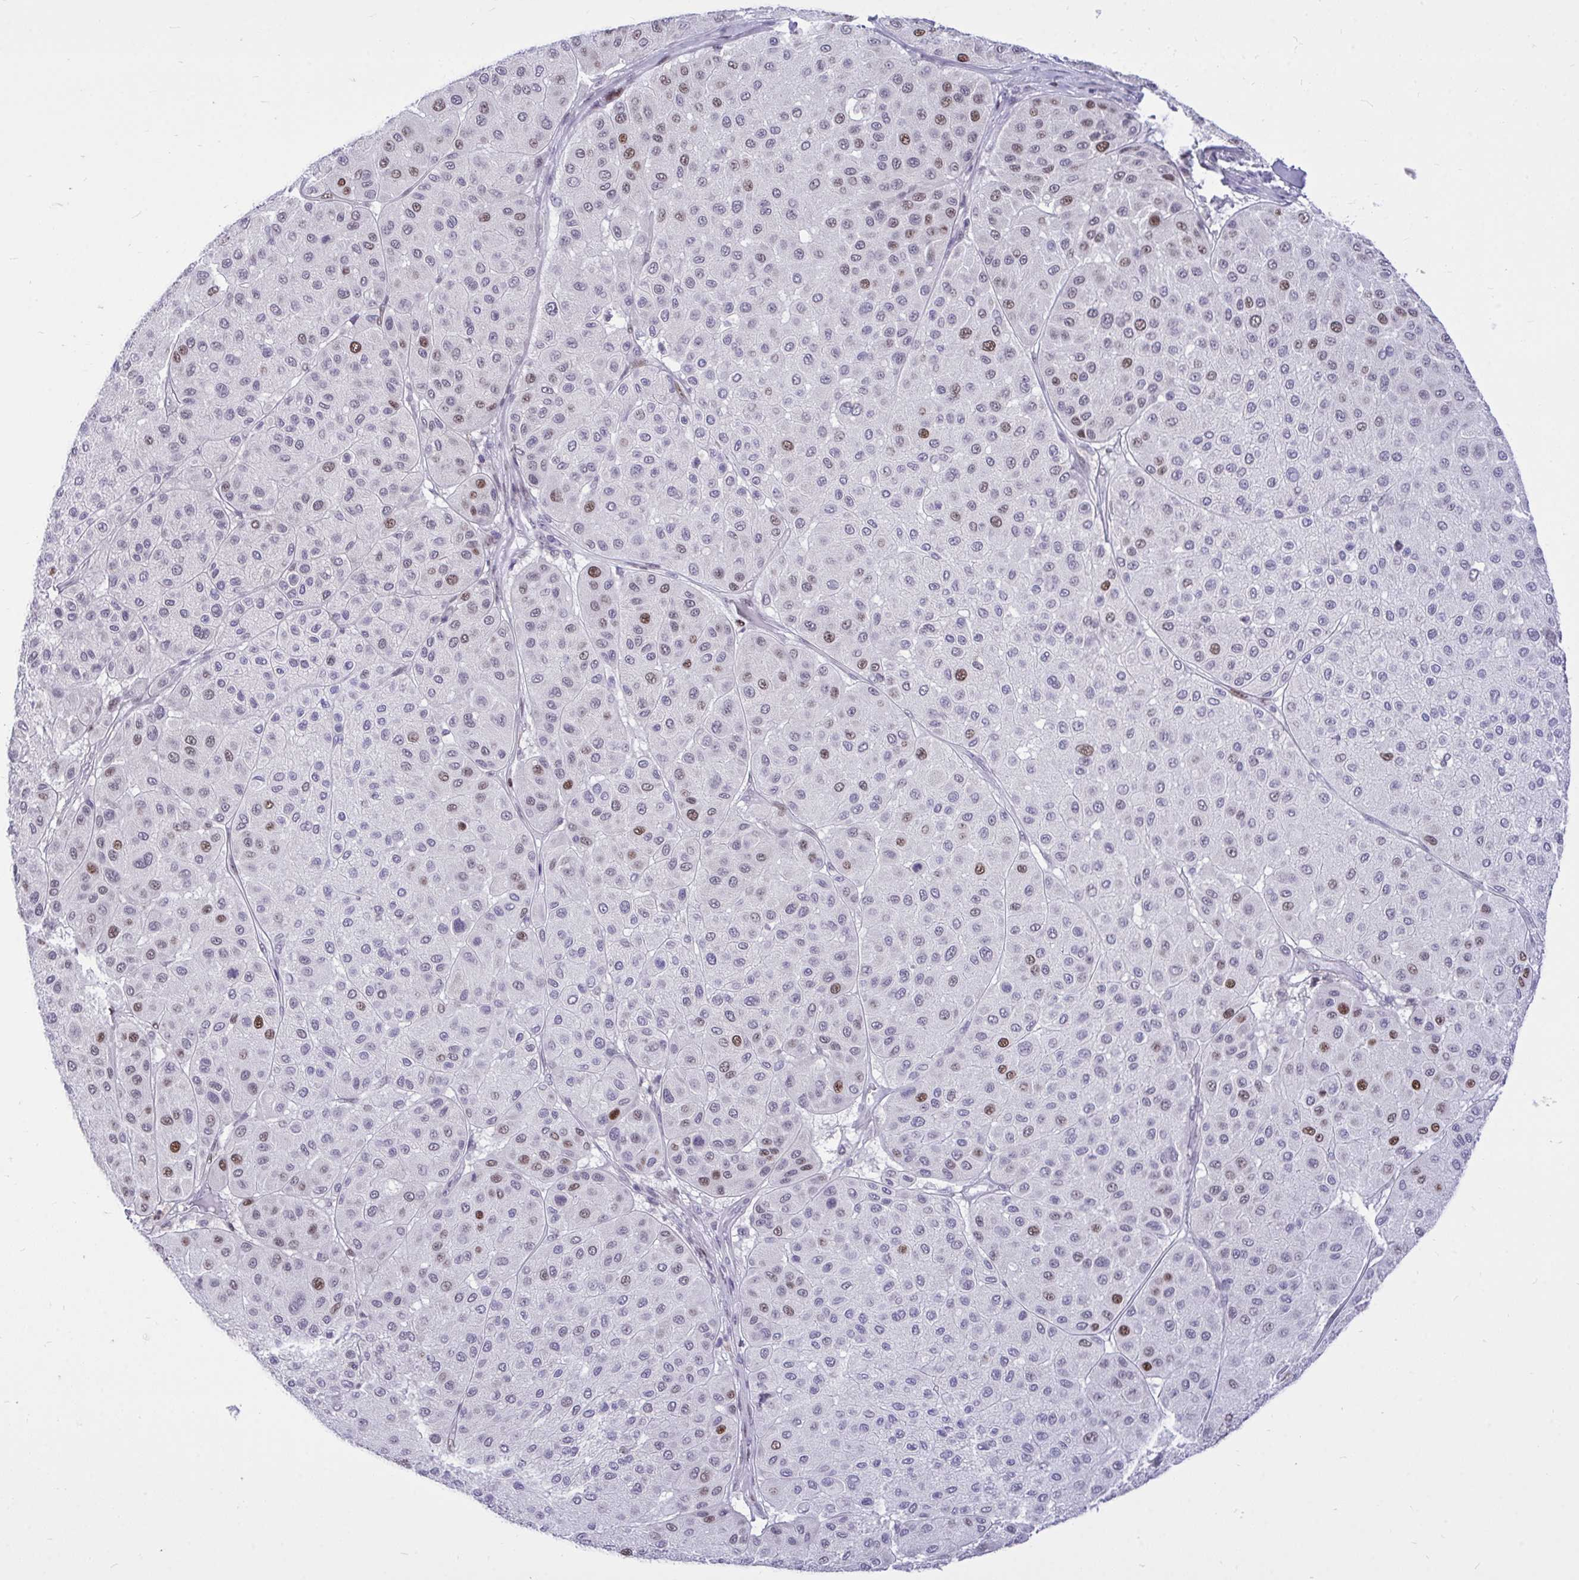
{"staining": {"intensity": "strong", "quantity": "<25%", "location": "nuclear"}, "tissue": "melanoma", "cell_type": "Tumor cells", "image_type": "cancer", "snomed": [{"axis": "morphology", "description": "Malignant melanoma, Metastatic site"}, {"axis": "topography", "description": "Smooth muscle"}], "caption": "Strong nuclear protein positivity is seen in approximately <25% of tumor cells in malignant melanoma (metastatic site).", "gene": "C1QL2", "patient": {"sex": "male", "age": 41}}